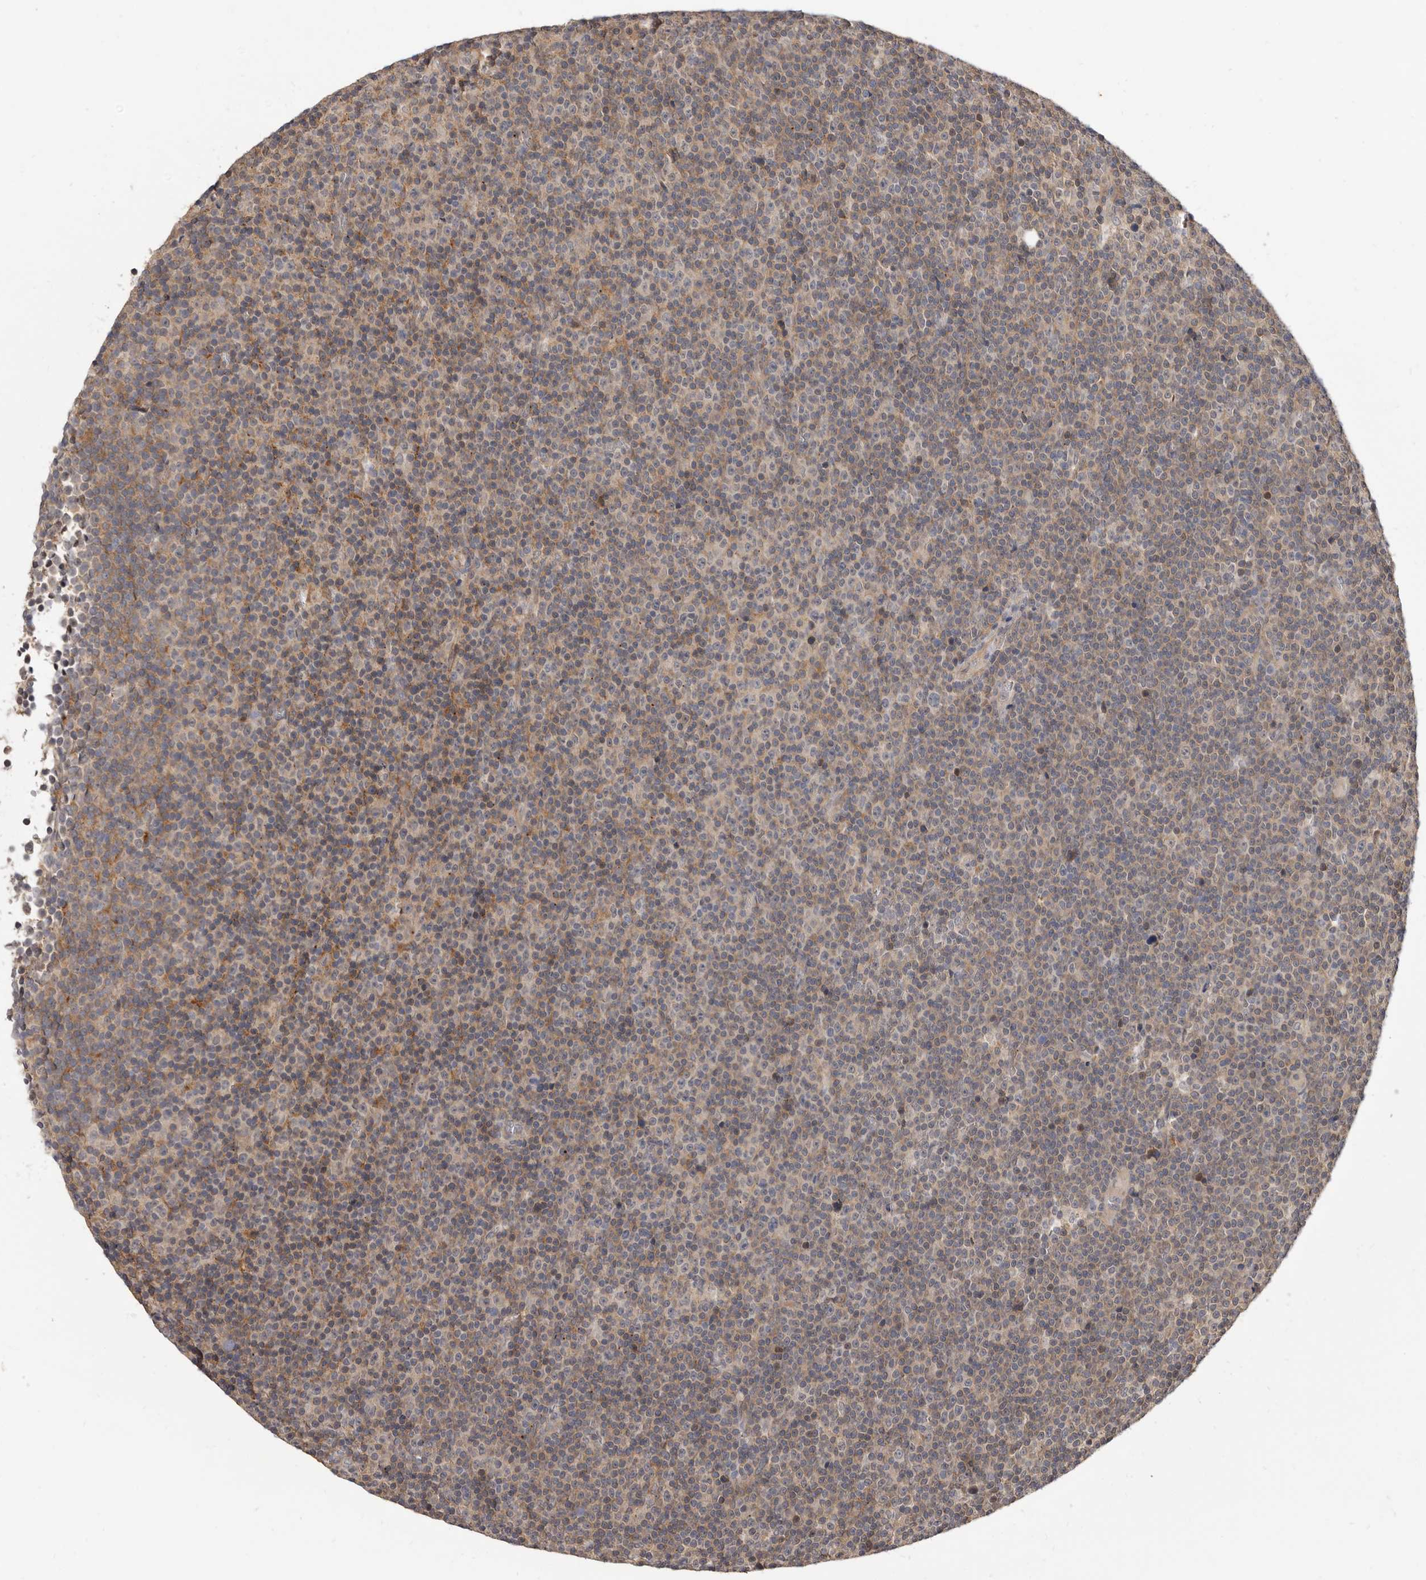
{"staining": {"intensity": "weak", "quantity": "25%-75%", "location": "cytoplasmic/membranous"}, "tissue": "lymphoma", "cell_type": "Tumor cells", "image_type": "cancer", "snomed": [{"axis": "morphology", "description": "Malignant lymphoma, non-Hodgkin's type, Low grade"}, {"axis": "topography", "description": "Lymph node"}], "caption": "IHC micrograph of malignant lymphoma, non-Hodgkin's type (low-grade) stained for a protein (brown), which reveals low levels of weak cytoplasmic/membranous staining in approximately 25%-75% of tumor cells.", "gene": "INAVA", "patient": {"sex": "female", "age": 67}}